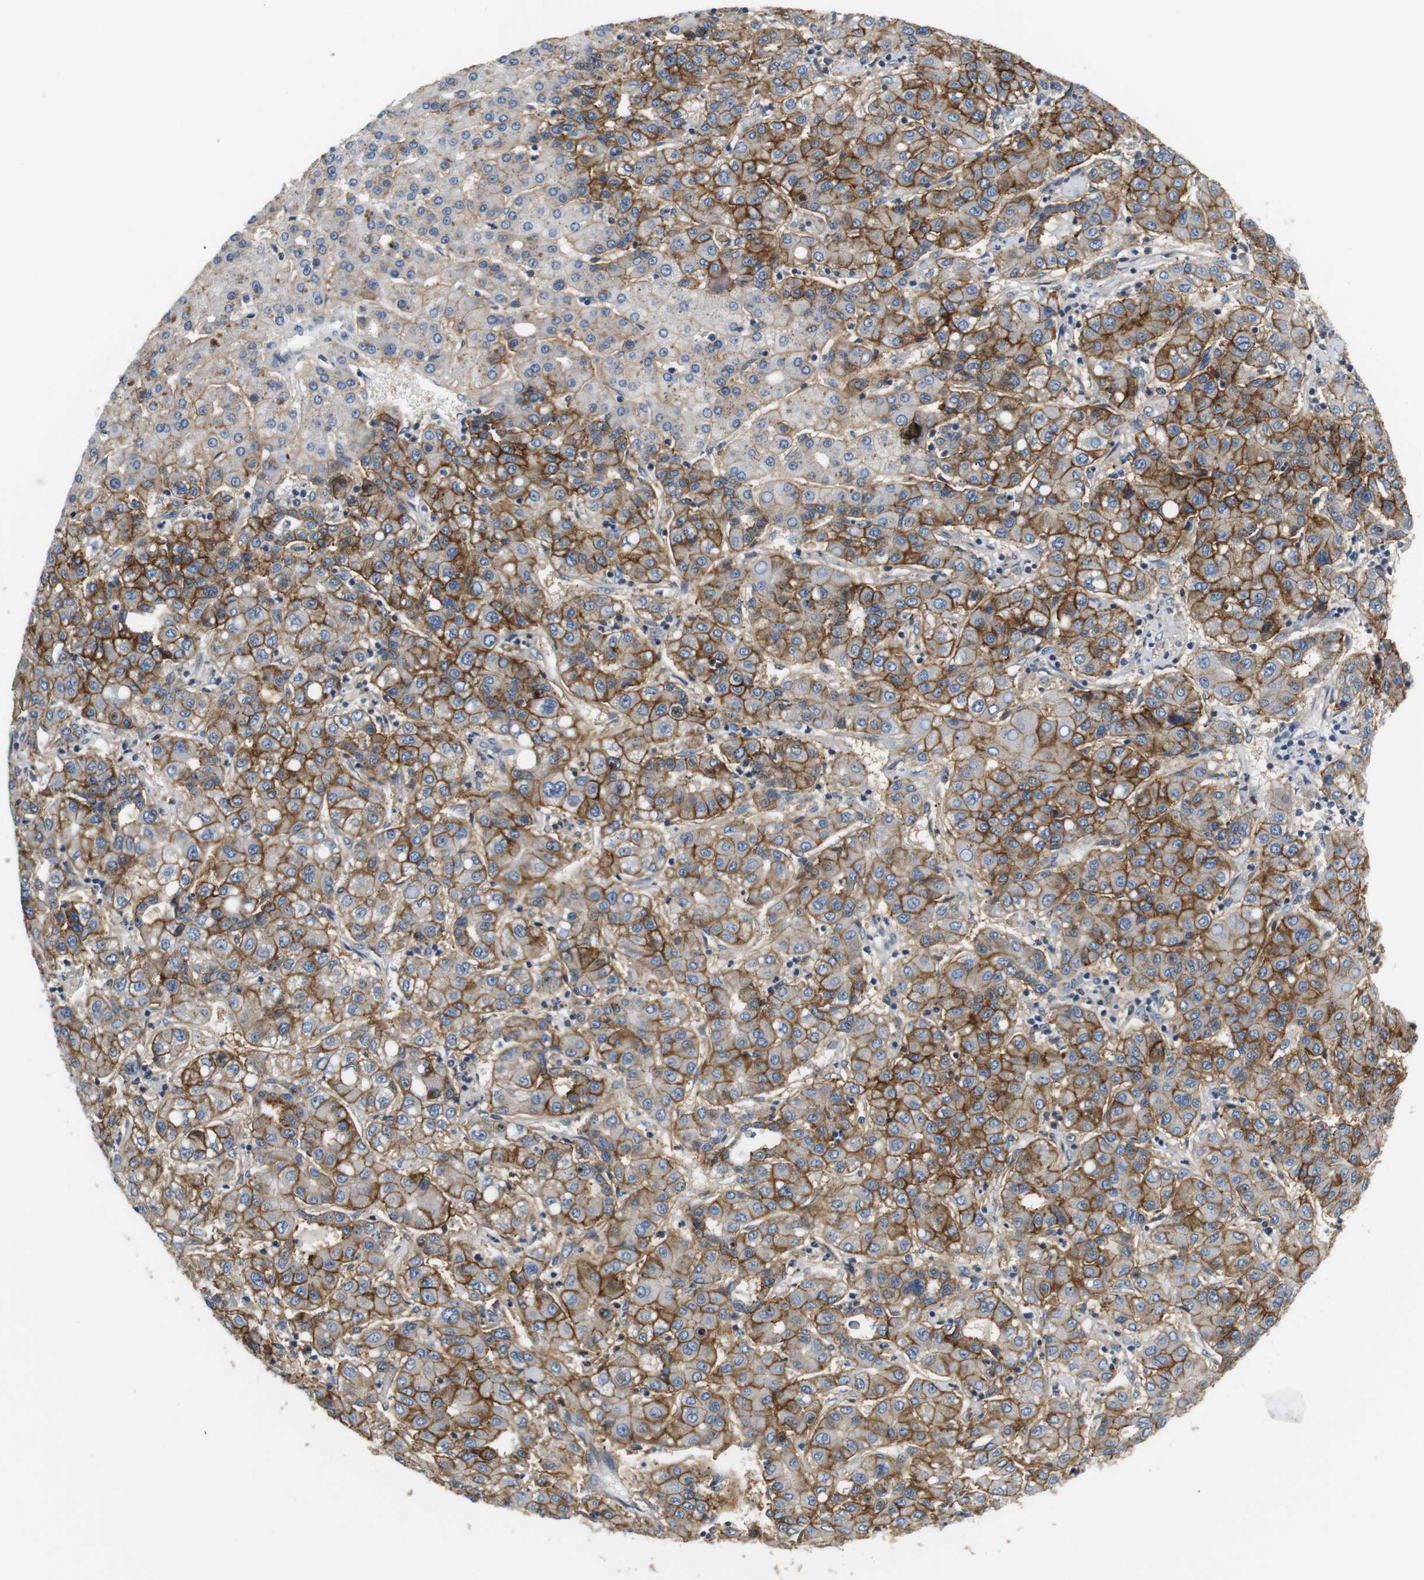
{"staining": {"intensity": "strong", "quantity": ">75%", "location": "cytoplasmic/membranous"}, "tissue": "liver cancer", "cell_type": "Tumor cells", "image_type": "cancer", "snomed": [{"axis": "morphology", "description": "Carcinoma, Hepatocellular, NOS"}, {"axis": "topography", "description": "Liver"}], "caption": "This photomicrograph shows immunohistochemistry staining of human hepatocellular carcinoma (liver), with high strong cytoplasmic/membranous positivity in approximately >75% of tumor cells.", "gene": "SLC30A1", "patient": {"sex": "male", "age": 65}}